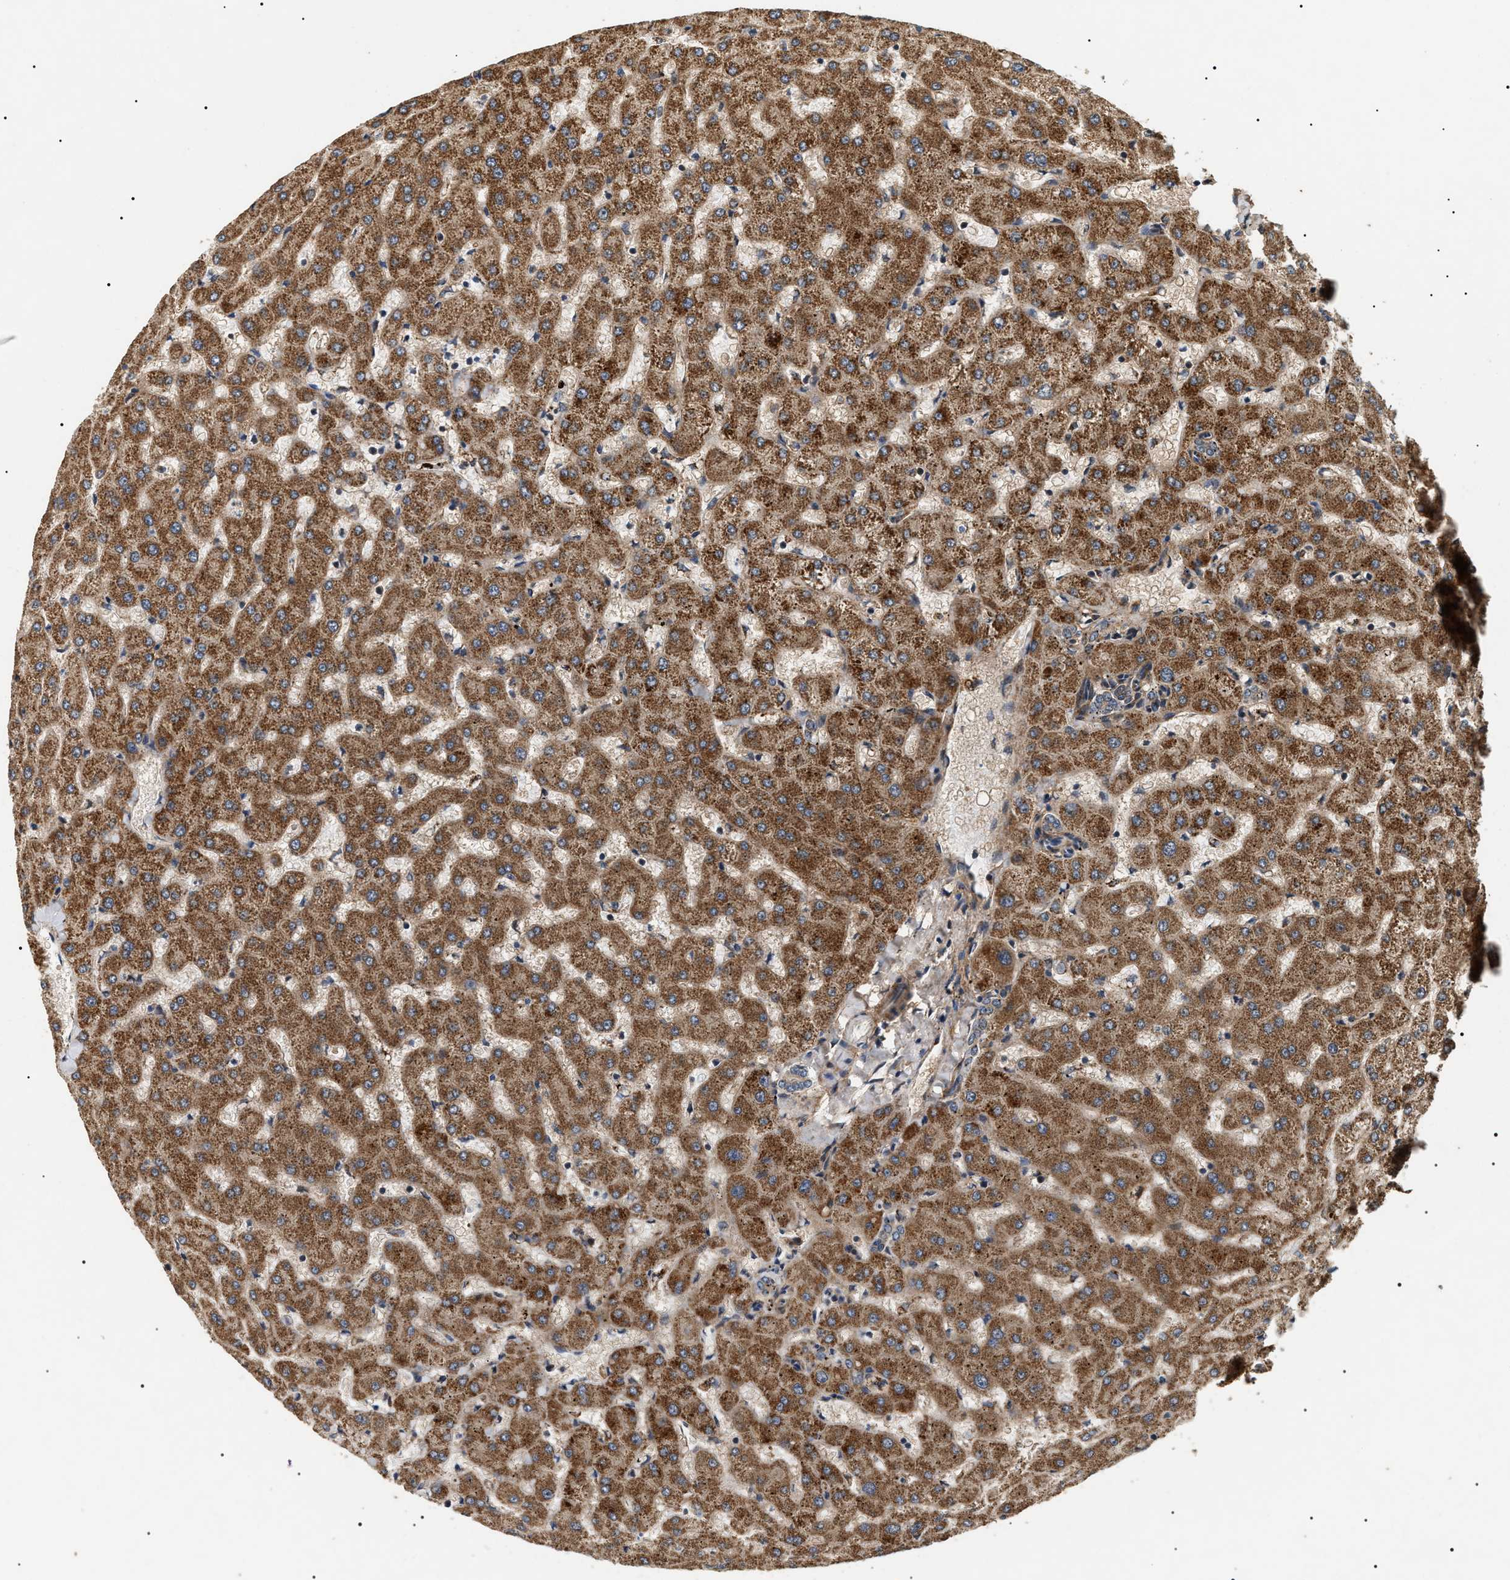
{"staining": {"intensity": "strong", "quantity": "<25%", "location": "cytoplasmic/membranous"}, "tissue": "liver", "cell_type": "Cholangiocytes", "image_type": "normal", "snomed": [{"axis": "morphology", "description": "Normal tissue, NOS"}, {"axis": "topography", "description": "Liver"}], "caption": "Cholangiocytes reveal strong cytoplasmic/membranous positivity in approximately <25% of cells in benign liver.", "gene": "ZBTB26", "patient": {"sex": "female", "age": 63}}